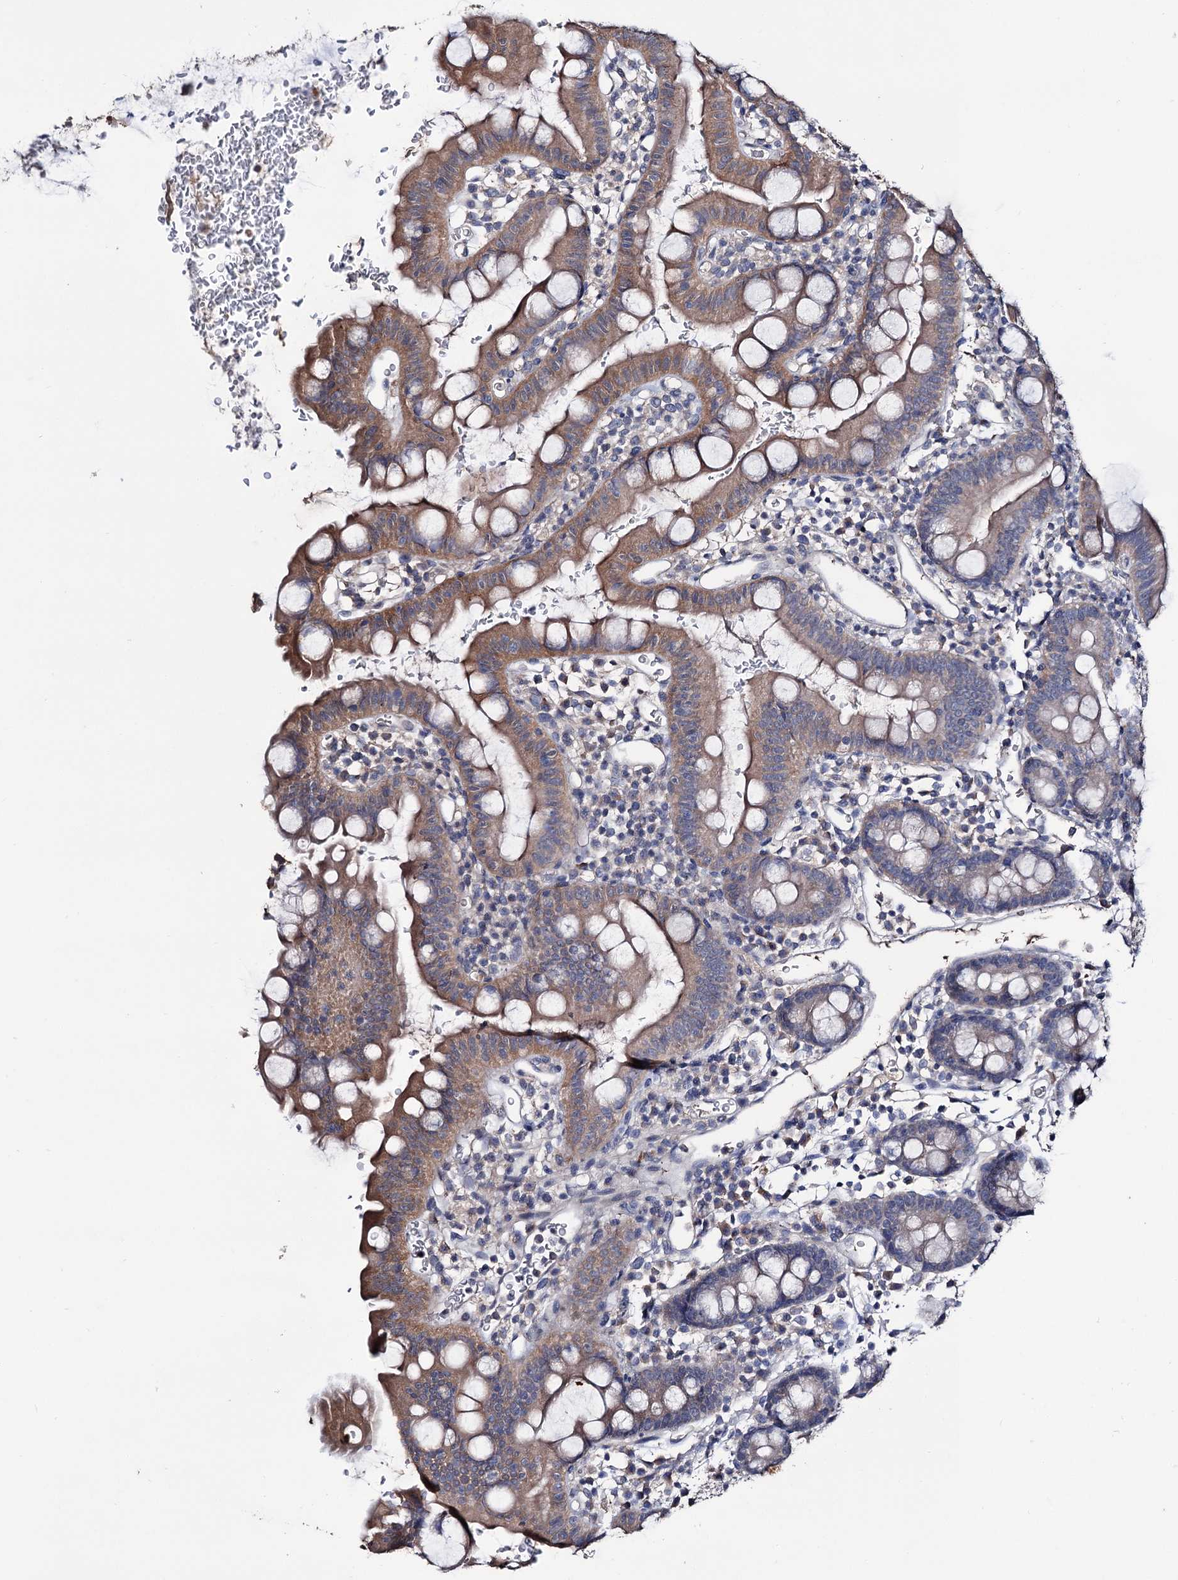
{"staining": {"intensity": "moderate", "quantity": "<25%", "location": "cytoplasmic/membranous"}, "tissue": "small intestine", "cell_type": "Glandular cells", "image_type": "normal", "snomed": [{"axis": "morphology", "description": "Normal tissue, NOS"}, {"axis": "topography", "description": "Stomach, upper"}, {"axis": "topography", "description": "Stomach, lower"}, {"axis": "topography", "description": "Small intestine"}], "caption": "Glandular cells exhibit low levels of moderate cytoplasmic/membranous expression in approximately <25% of cells in unremarkable small intestine.", "gene": "EPB41L5", "patient": {"sex": "male", "age": 68}}